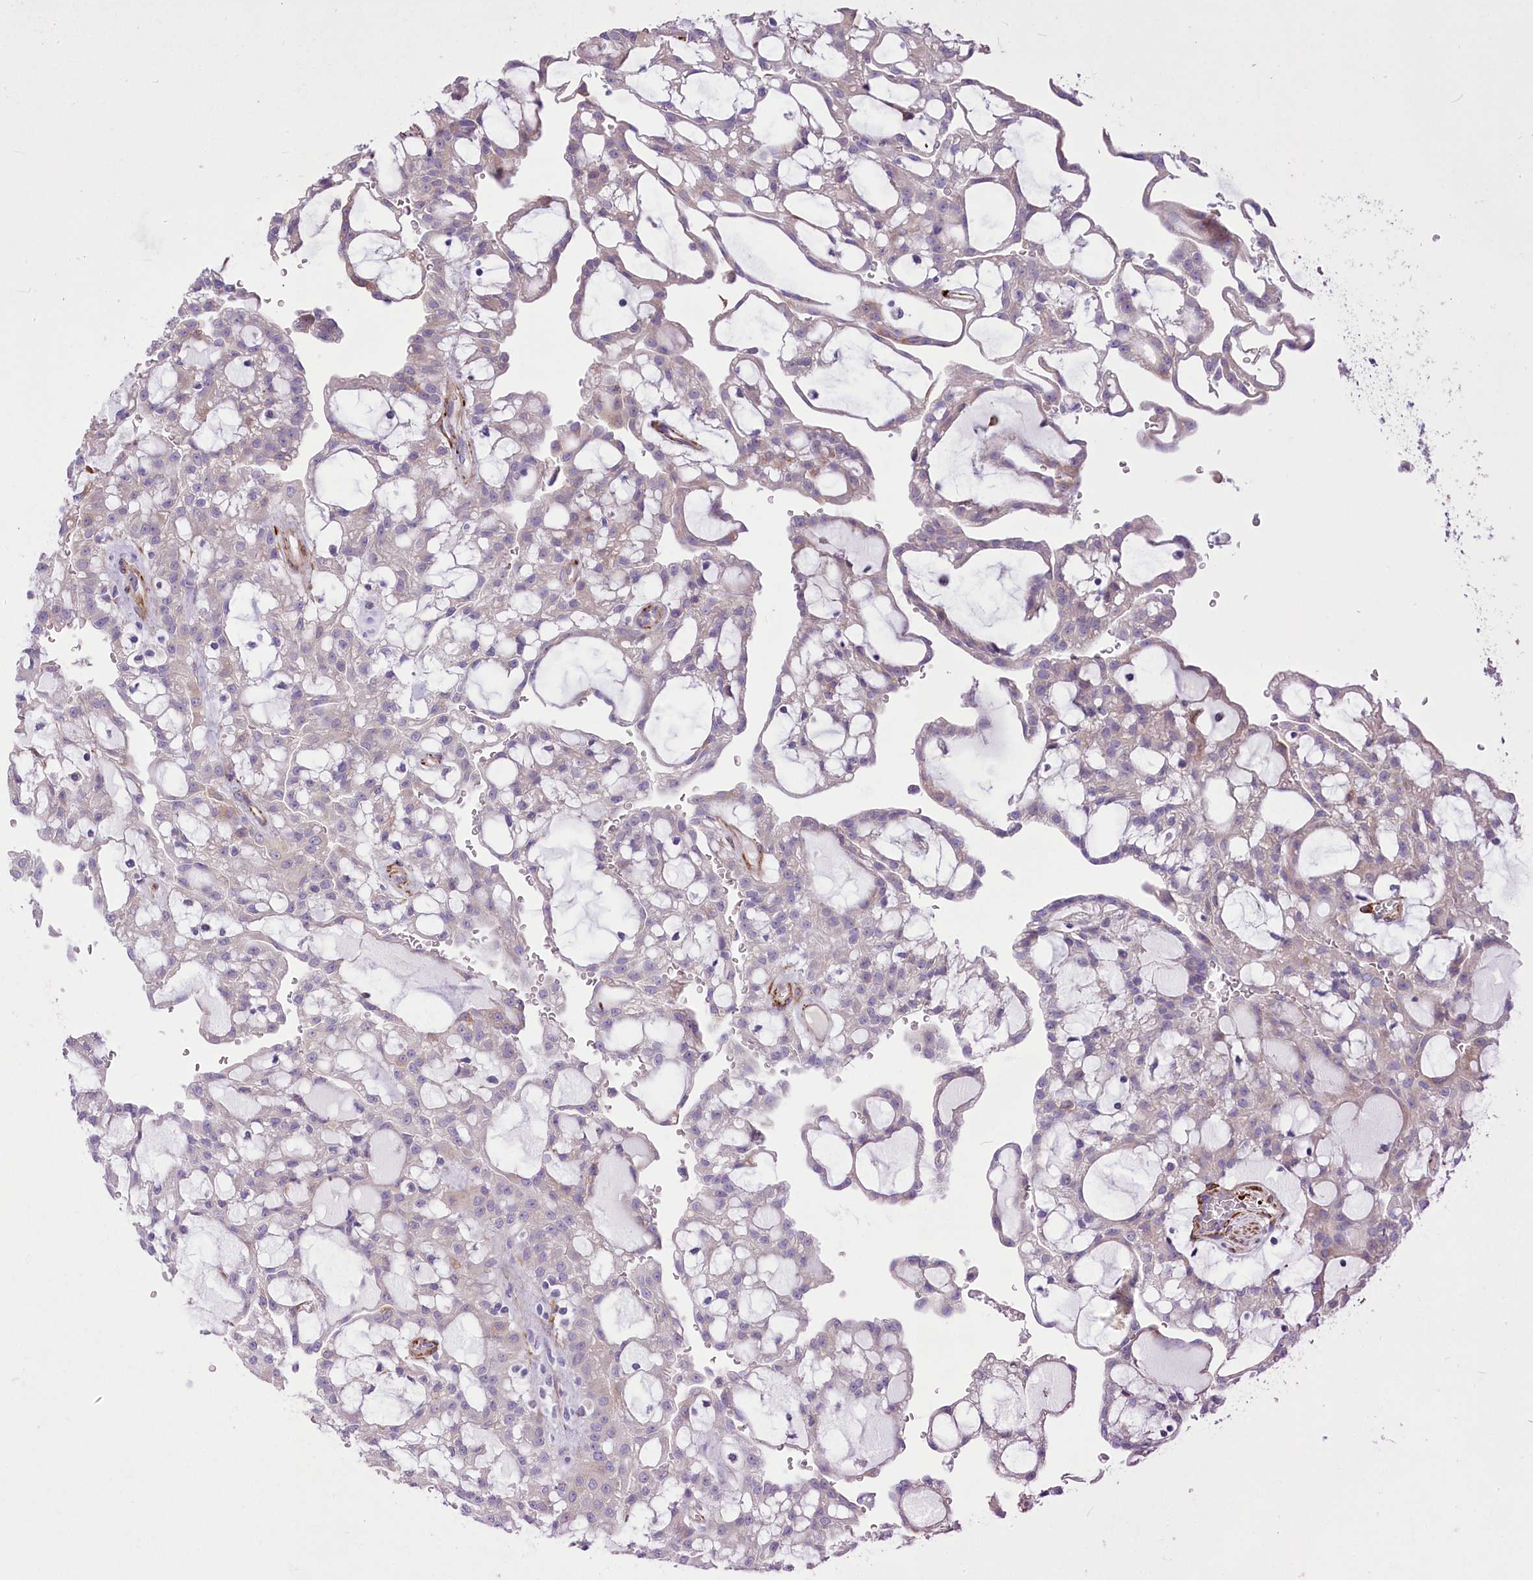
{"staining": {"intensity": "negative", "quantity": "none", "location": "none"}, "tissue": "renal cancer", "cell_type": "Tumor cells", "image_type": "cancer", "snomed": [{"axis": "morphology", "description": "Adenocarcinoma, NOS"}, {"axis": "topography", "description": "Kidney"}], "caption": "Tumor cells show no significant protein expression in renal cancer.", "gene": "ANGPTL3", "patient": {"sex": "male", "age": 63}}